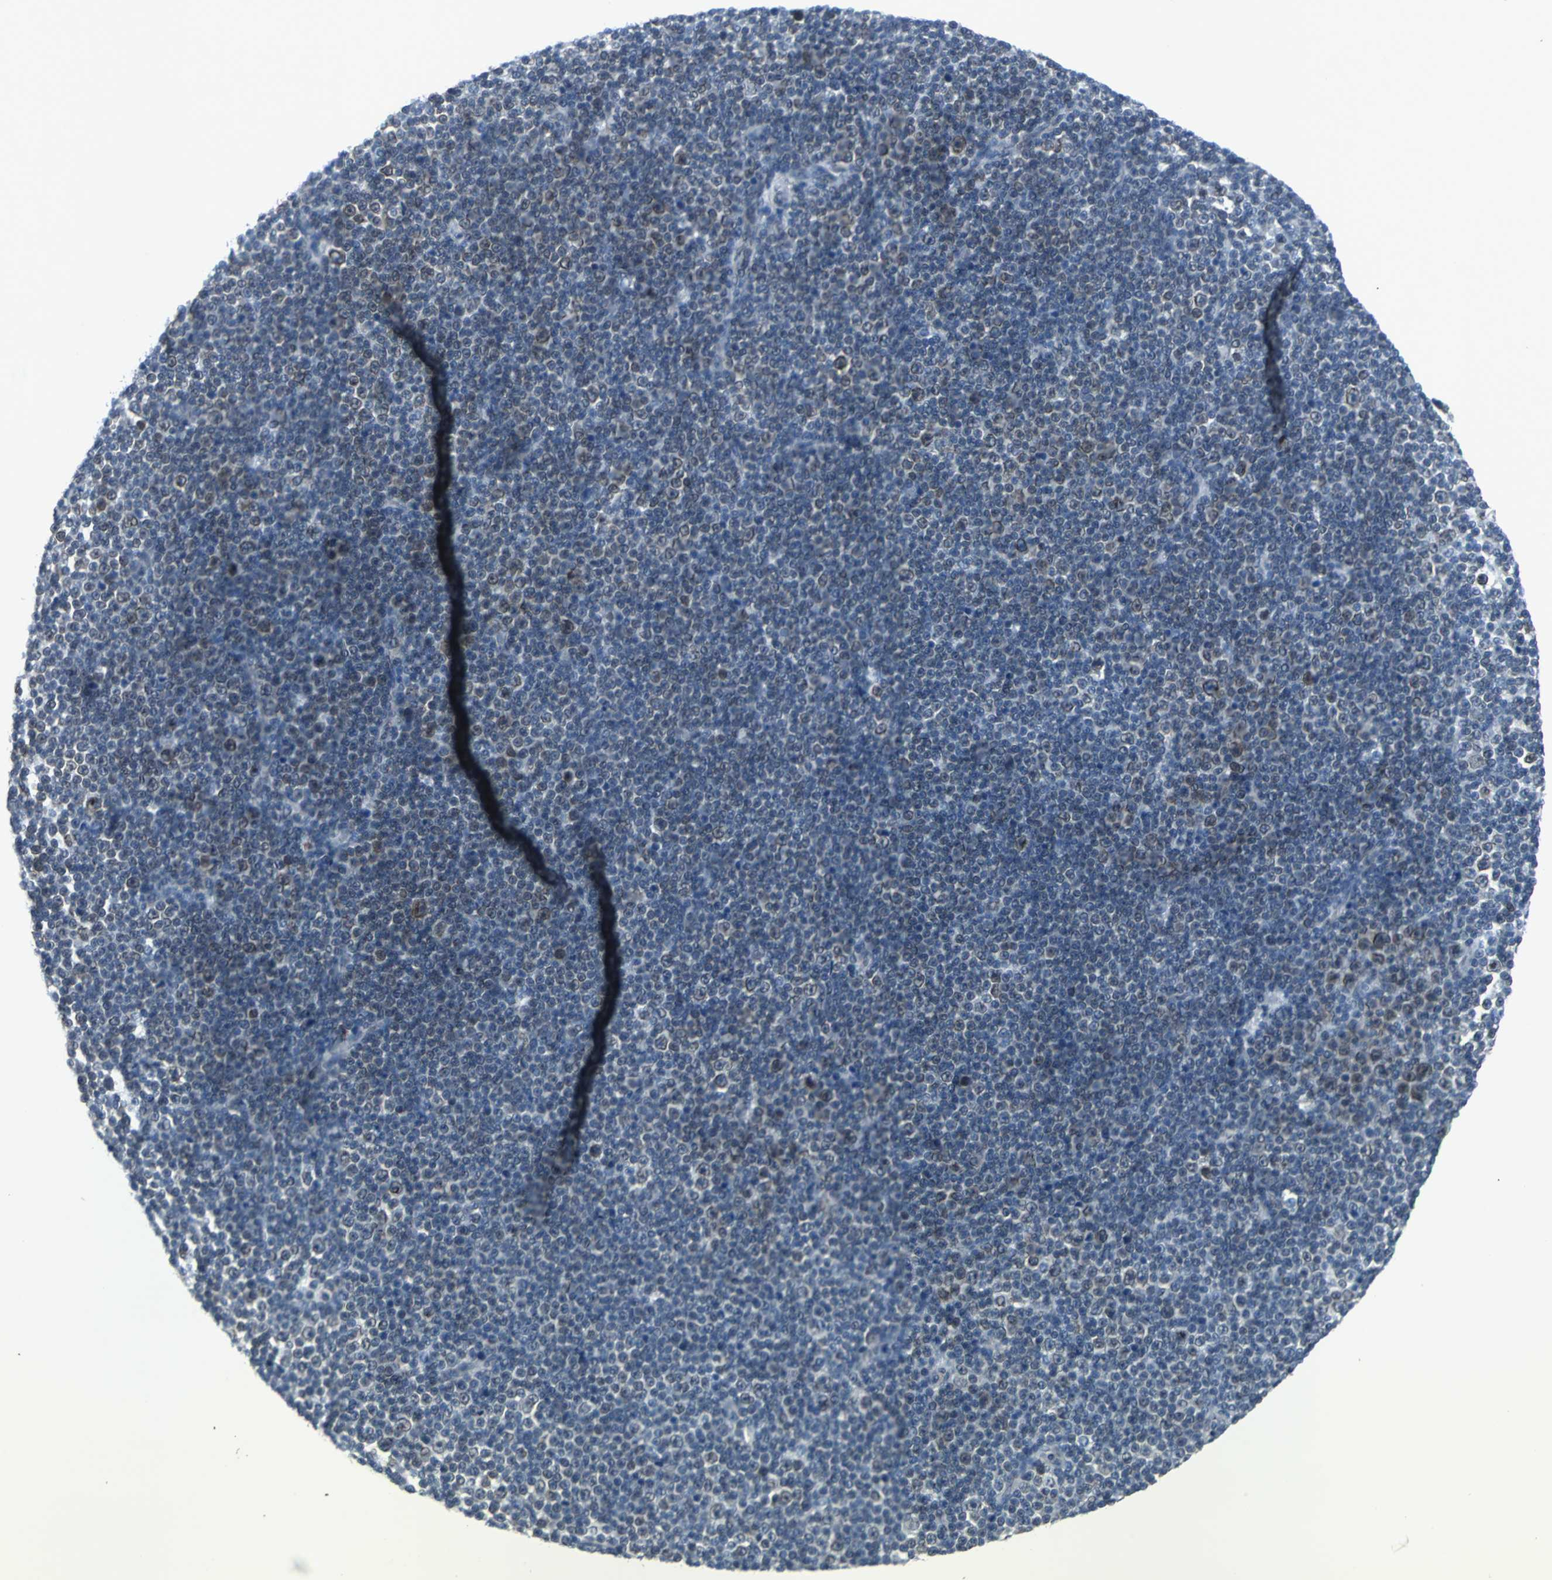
{"staining": {"intensity": "weak", "quantity": "25%-75%", "location": "cytoplasmic/membranous,nuclear"}, "tissue": "lymphoma", "cell_type": "Tumor cells", "image_type": "cancer", "snomed": [{"axis": "morphology", "description": "Malignant lymphoma, non-Hodgkin's type, Low grade"}, {"axis": "topography", "description": "Lymph node"}], "caption": "Tumor cells demonstrate low levels of weak cytoplasmic/membranous and nuclear positivity in approximately 25%-75% of cells in low-grade malignant lymphoma, non-Hodgkin's type. Immunohistochemistry stains the protein of interest in brown and the nuclei are stained blue.", "gene": "SNUPN", "patient": {"sex": "female", "age": 67}}